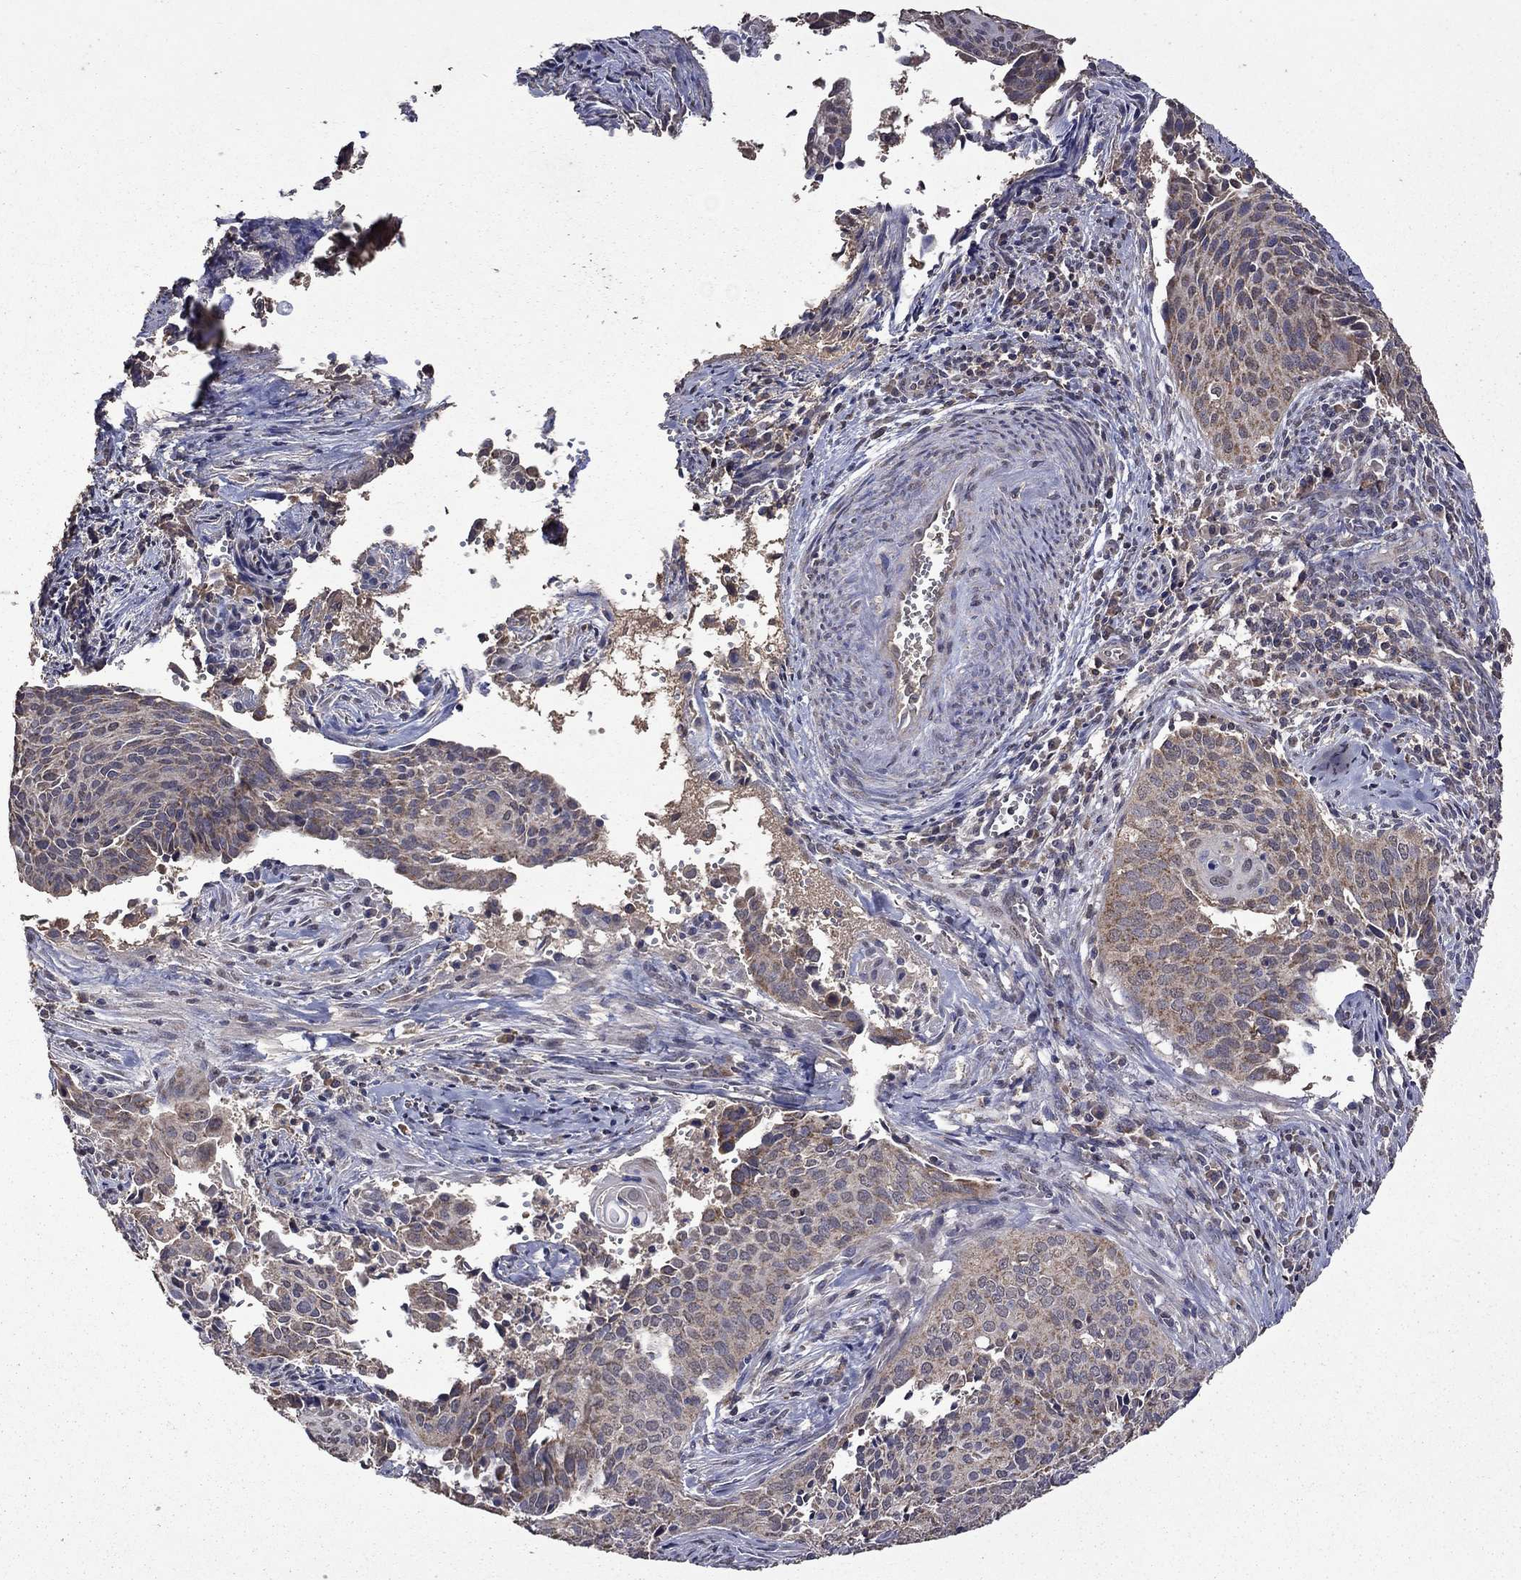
{"staining": {"intensity": "moderate", "quantity": "<25%", "location": "cytoplasmic/membranous"}, "tissue": "cervical cancer", "cell_type": "Tumor cells", "image_type": "cancer", "snomed": [{"axis": "morphology", "description": "Squamous cell carcinoma, NOS"}, {"axis": "topography", "description": "Cervix"}], "caption": "Protein staining reveals moderate cytoplasmic/membranous positivity in about <25% of tumor cells in squamous cell carcinoma (cervical). (Stains: DAB in brown, nuclei in blue, Microscopy: brightfield microscopy at high magnification).", "gene": "SERPINA5", "patient": {"sex": "female", "age": 29}}